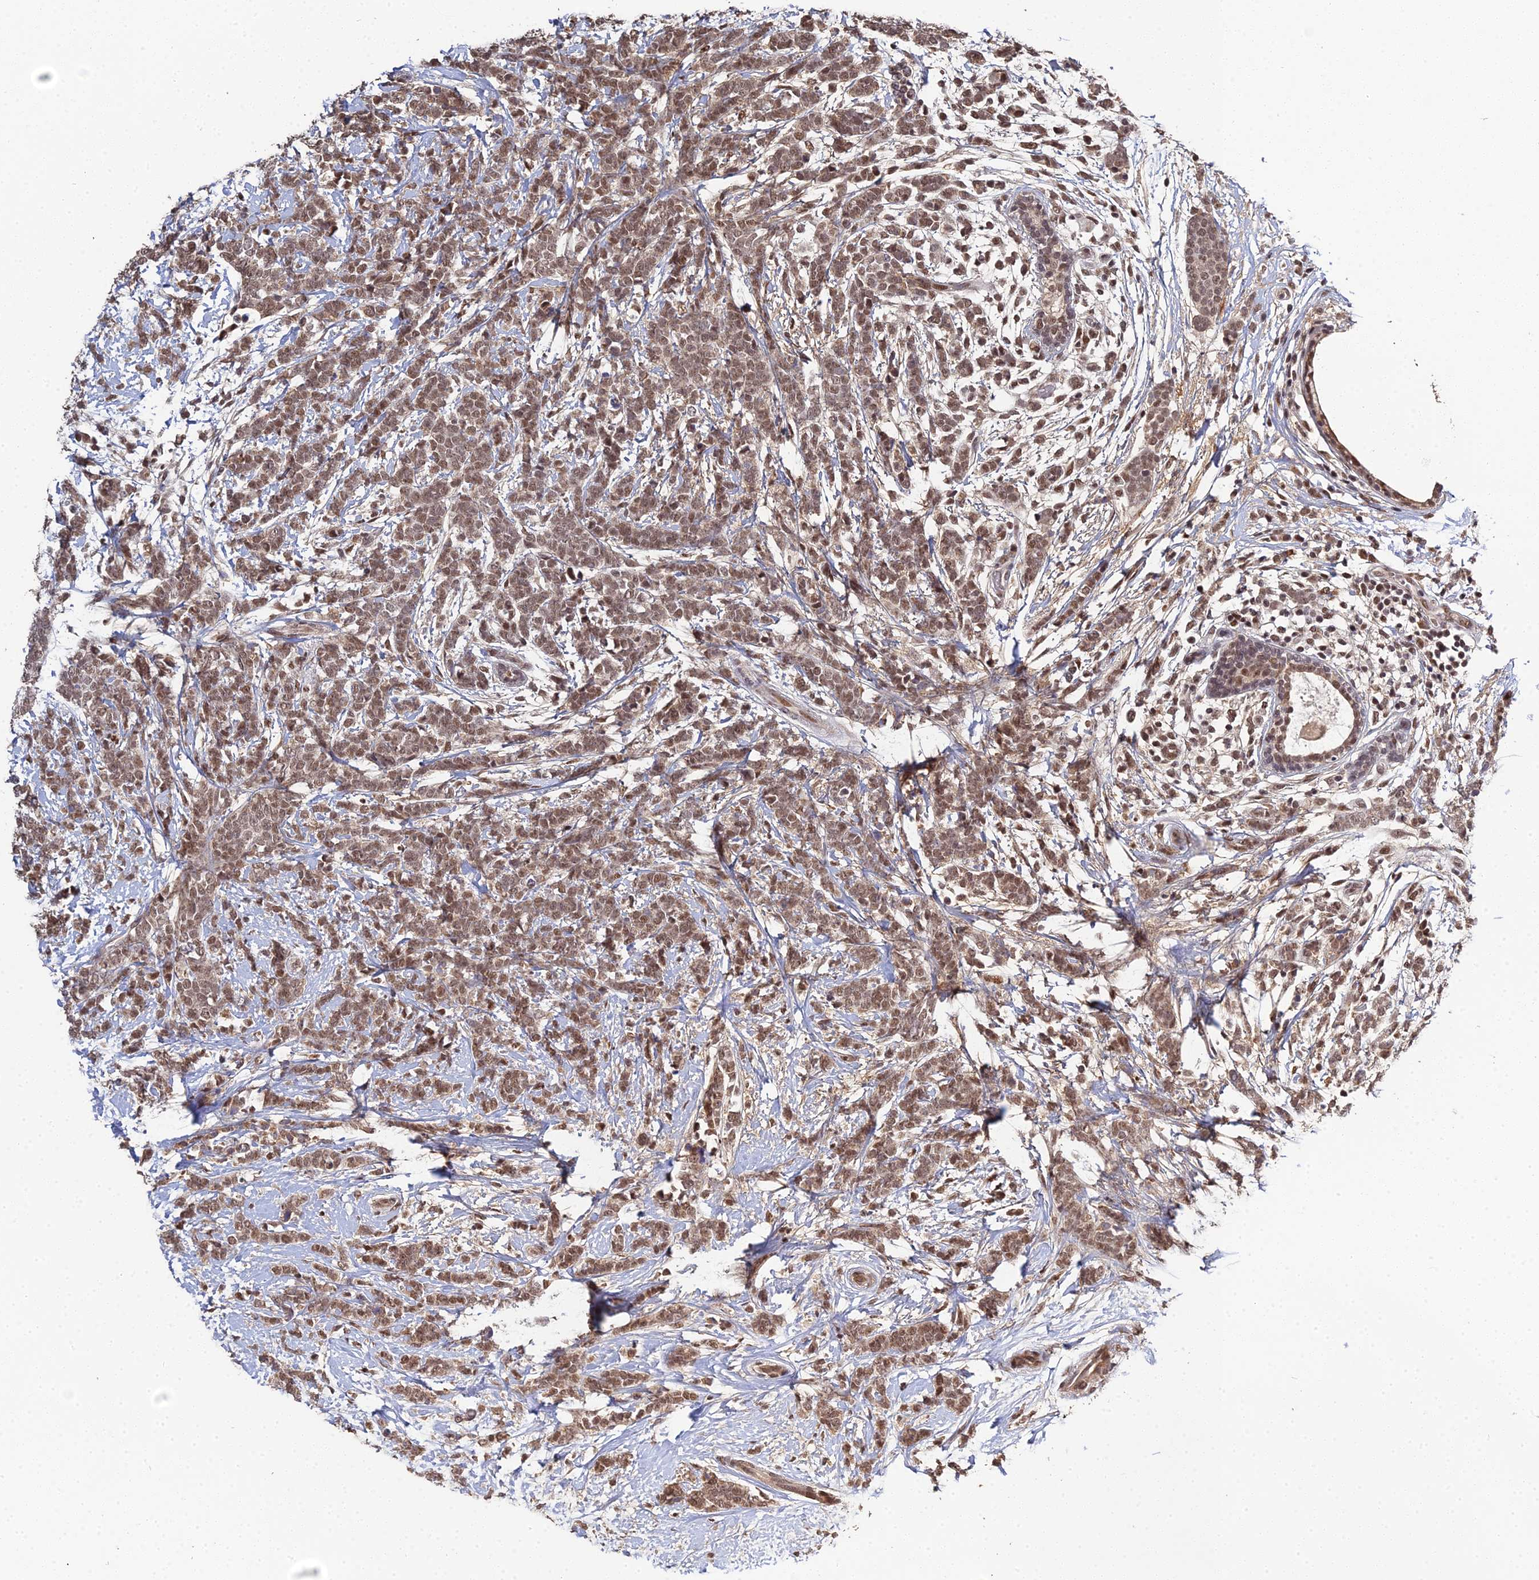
{"staining": {"intensity": "moderate", "quantity": ">75%", "location": "cytoplasmic/membranous,nuclear"}, "tissue": "breast cancer", "cell_type": "Tumor cells", "image_type": "cancer", "snomed": [{"axis": "morphology", "description": "Lobular carcinoma"}, {"axis": "topography", "description": "Breast"}], "caption": "High-power microscopy captured an immunohistochemistry photomicrograph of breast cancer (lobular carcinoma), revealing moderate cytoplasmic/membranous and nuclear positivity in approximately >75% of tumor cells. (Brightfield microscopy of DAB IHC at high magnification).", "gene": "ERCC5", "patient": {"sex": "female", "age": 58}}